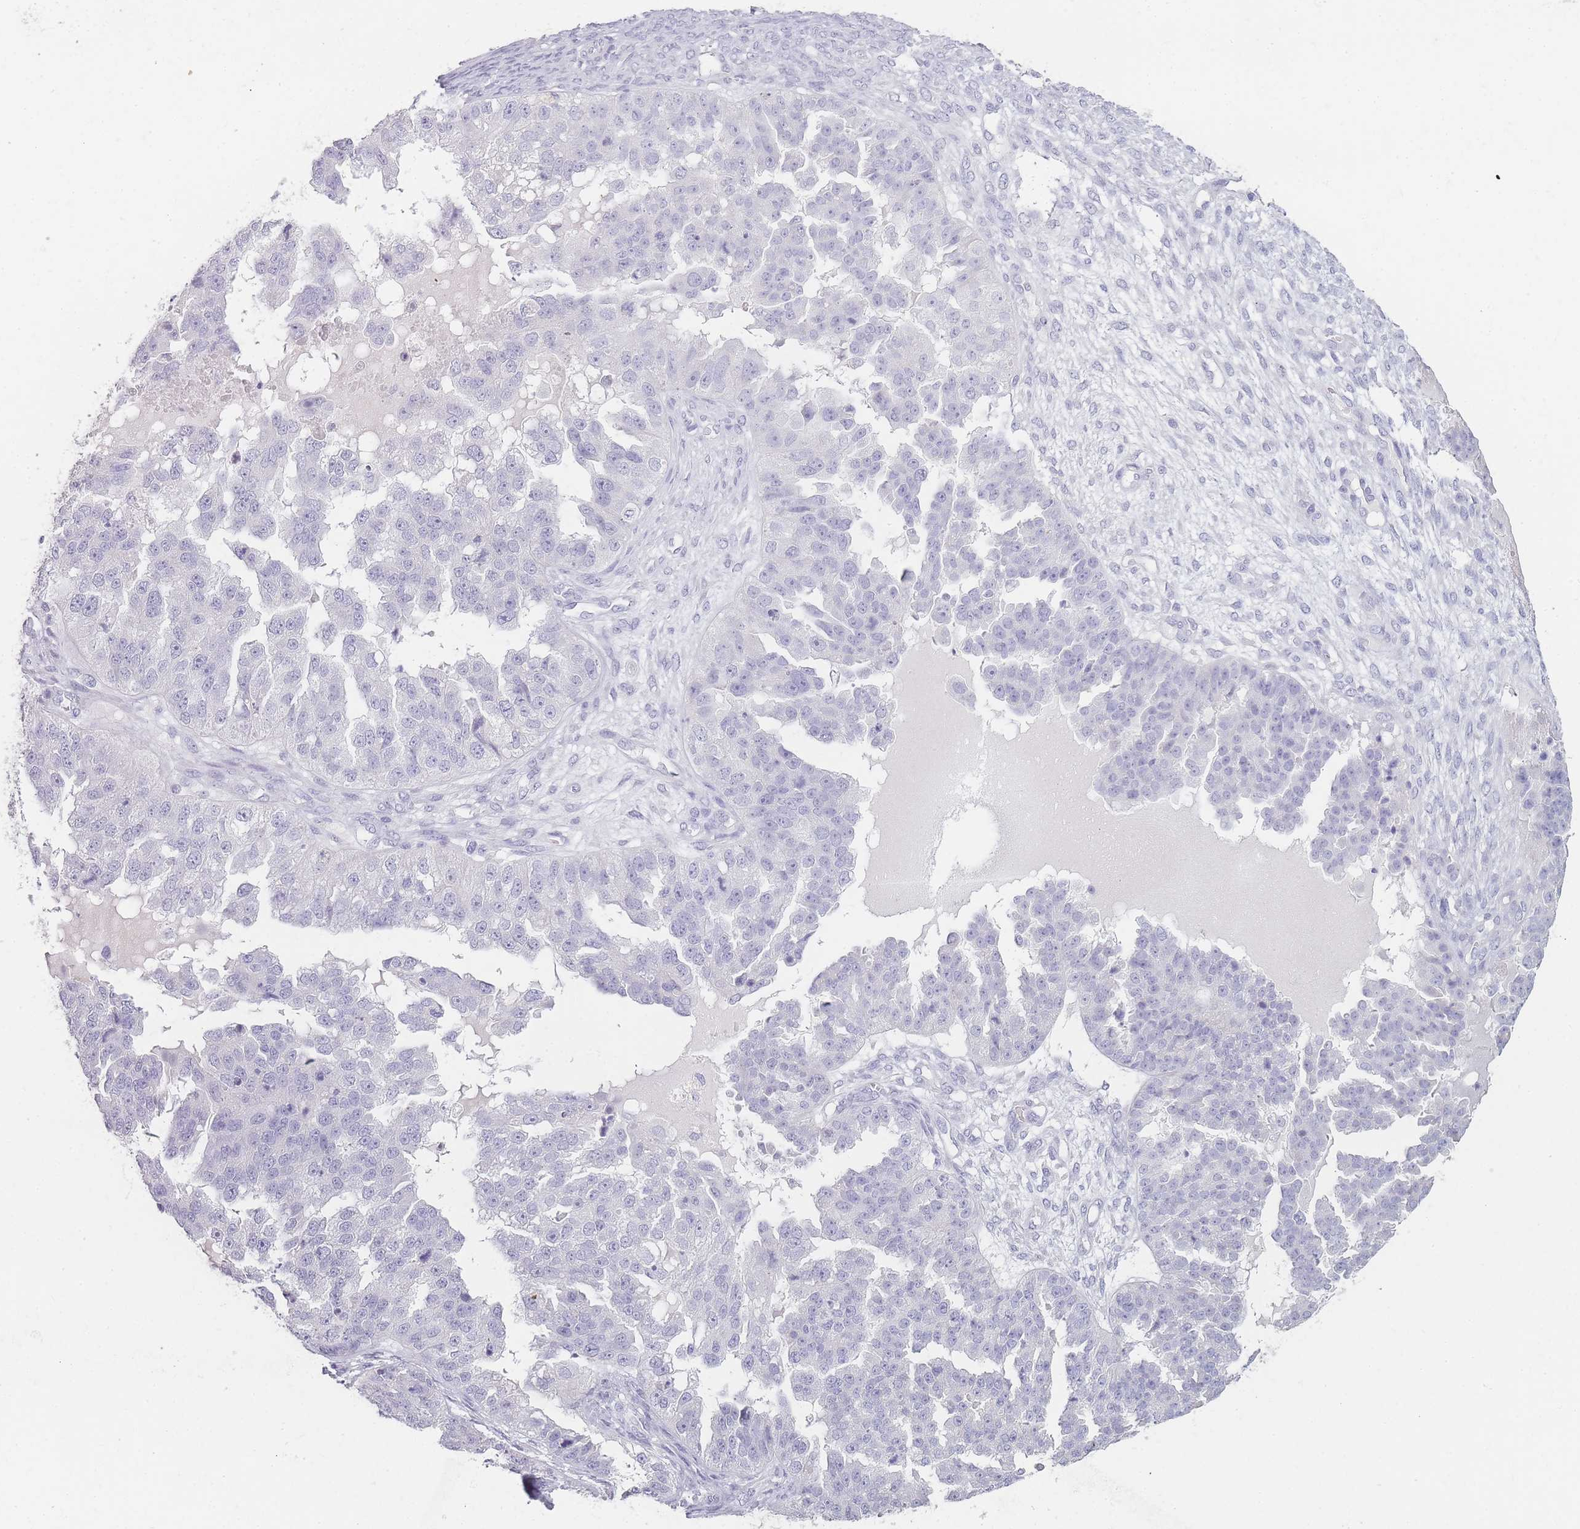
{"staining": {"intensity": "negative", "quantity": "none", "location": "none"}, "tissue": "ovarian cancer", "cell_type": "Tumor cells", "image_type": "cancer", "snomed": [{"axis": "morphology", "description": "Cystadenocarcinoma, serous, NOS"}, {"axis": "topography", "description": "Ovary"}], "caption": "Ovarian serous cystadenocarcinoma was stained to show a protein in brown. There is no significant staining in tumor cells.", "gene": "INS", "patient": {"sex": "female", "age": 58}}